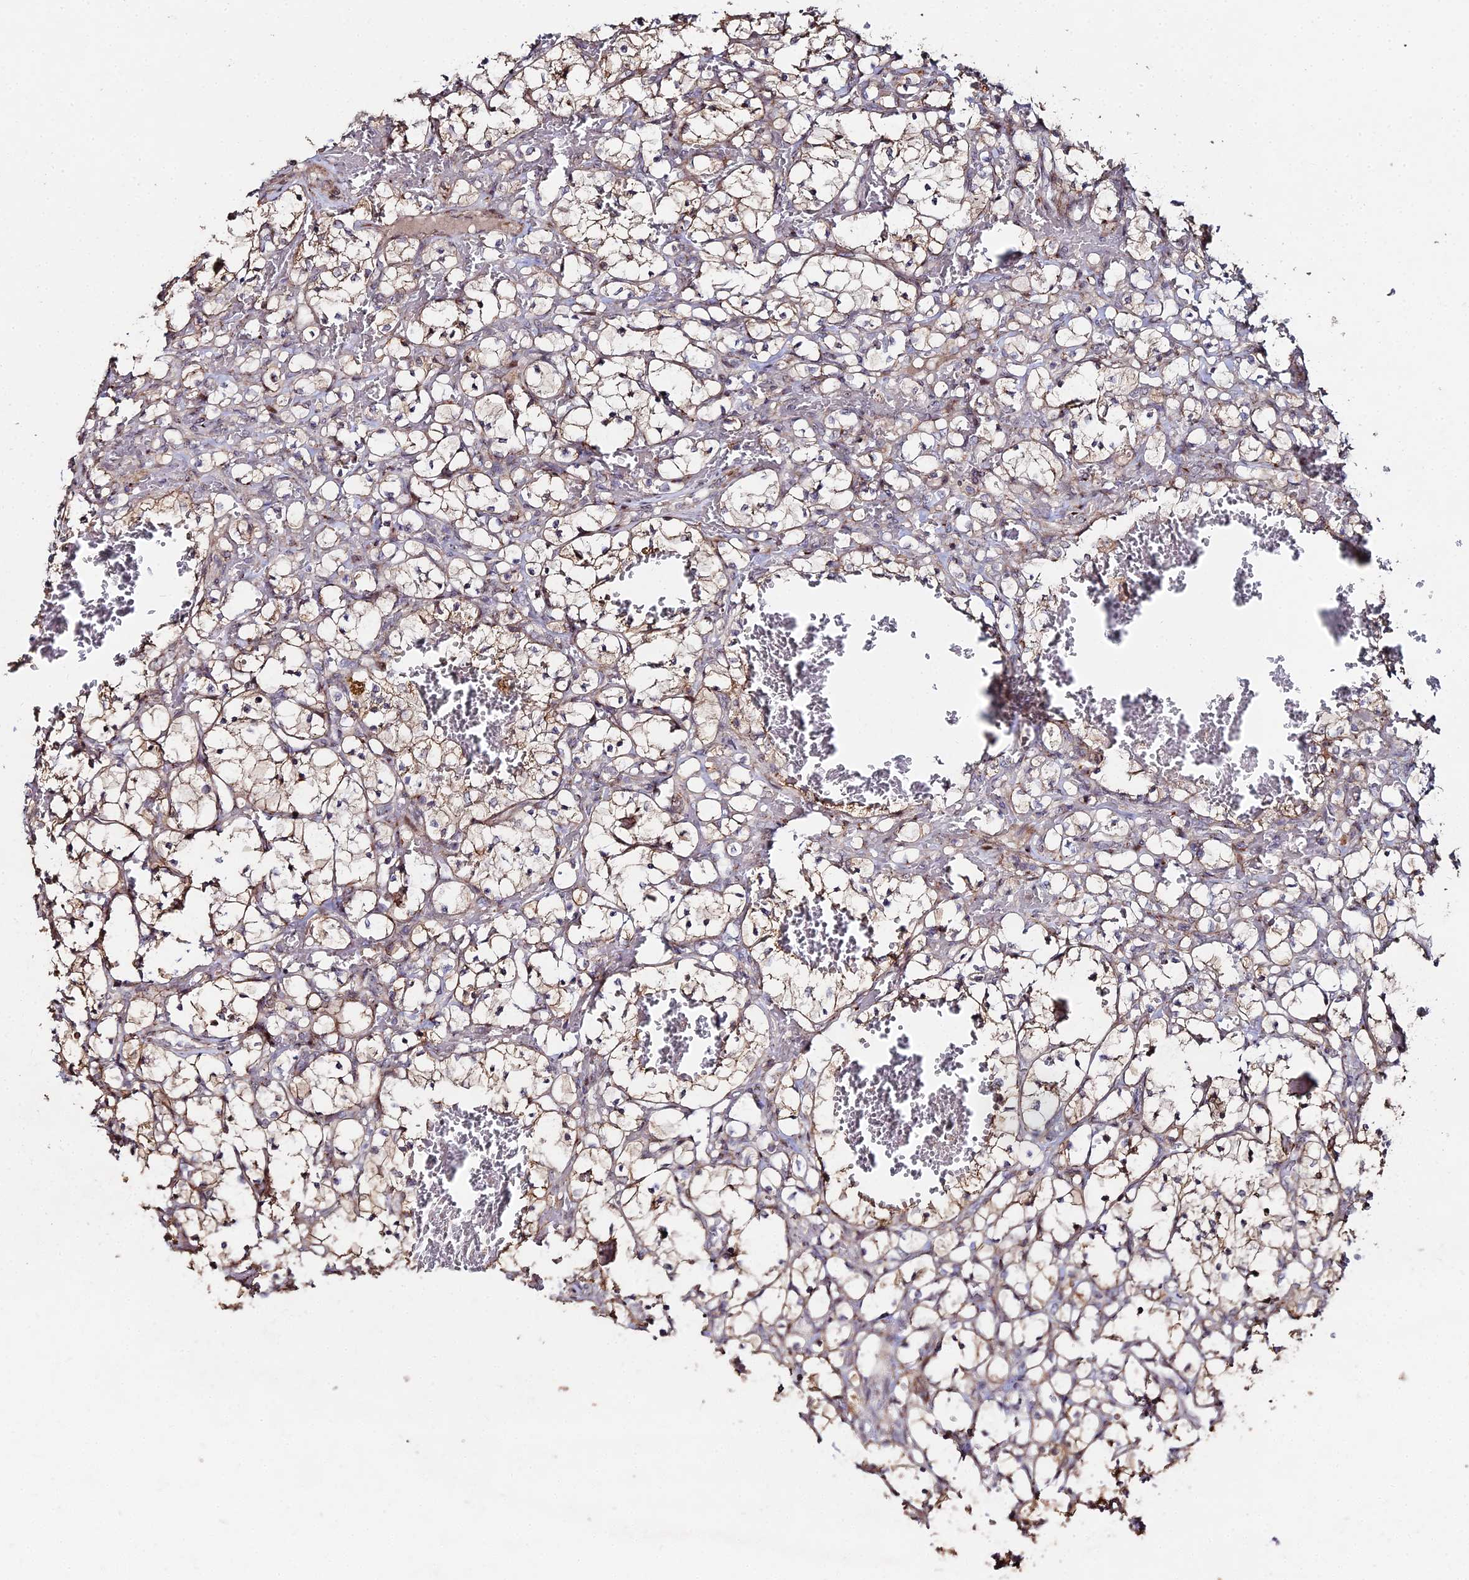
{"staining": {"intensity": "weak", "quantity": ">75%", "location": "cytoplasmic/membranous"}, "tissue": "renal cancer", "cell_type": "Tumor cells", "image_type": "cancer", "snomed": [{"axis": "morphology", "description": "Adenocarcinoma, NOS"}, {"axis": "topography", "description": "Kidney"}], "caption": "Renal cancer stained with DAB (3,3'-diaminobenzidine) IHC shows low levels of weak cytoplasmic/membranous positivity in approximately >75% of tumor cells. Immunohistochemistry stains the protein in brown and the nuclei are stained blue.", "gene": "SGMS1", "patient": {"sex": "female", "age": 69}}